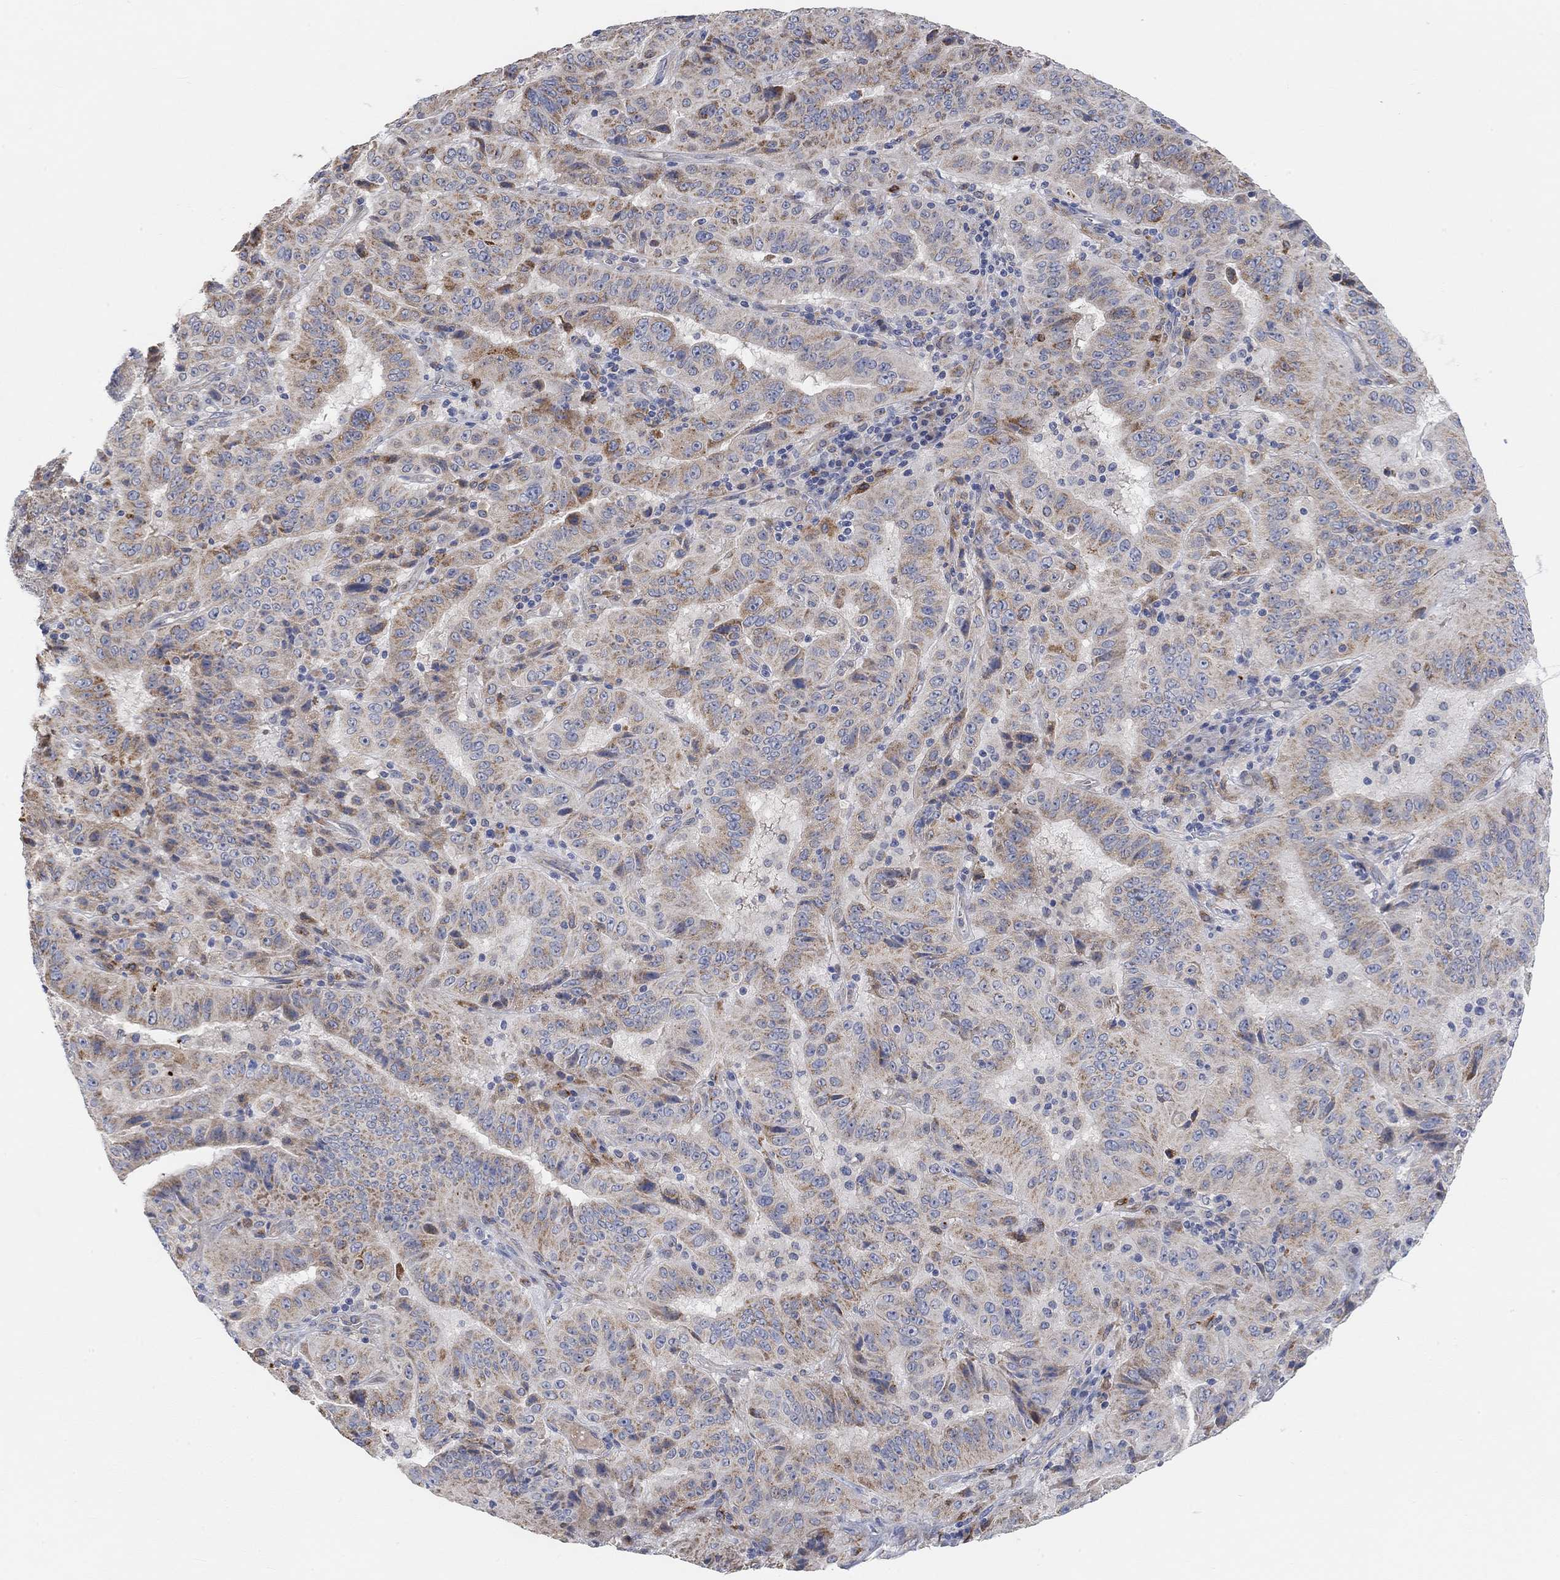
{"staining": {"intensity": "moderate", "quantity": "25%-75%", "location": "cytoplasmic/membranous"}, "tissue": "pancreatic cancer", "cell_type": "Tumor cells", "image_type": "cancer", "snomed": [{"axis": "morphology", "description": "Adenocarcinoma, NOS"}, {"axis": "topography", "description": "Pancreas"}], "caption": "Human adenocarcinoma (pancreatic) stained with a brown dye exhibits moderate cytoplasmic/membranous positive expression in about 25%-75% of tumor cells.", "gene": "HCRTR1", "patient": {"sex": "male", "age": 63}}